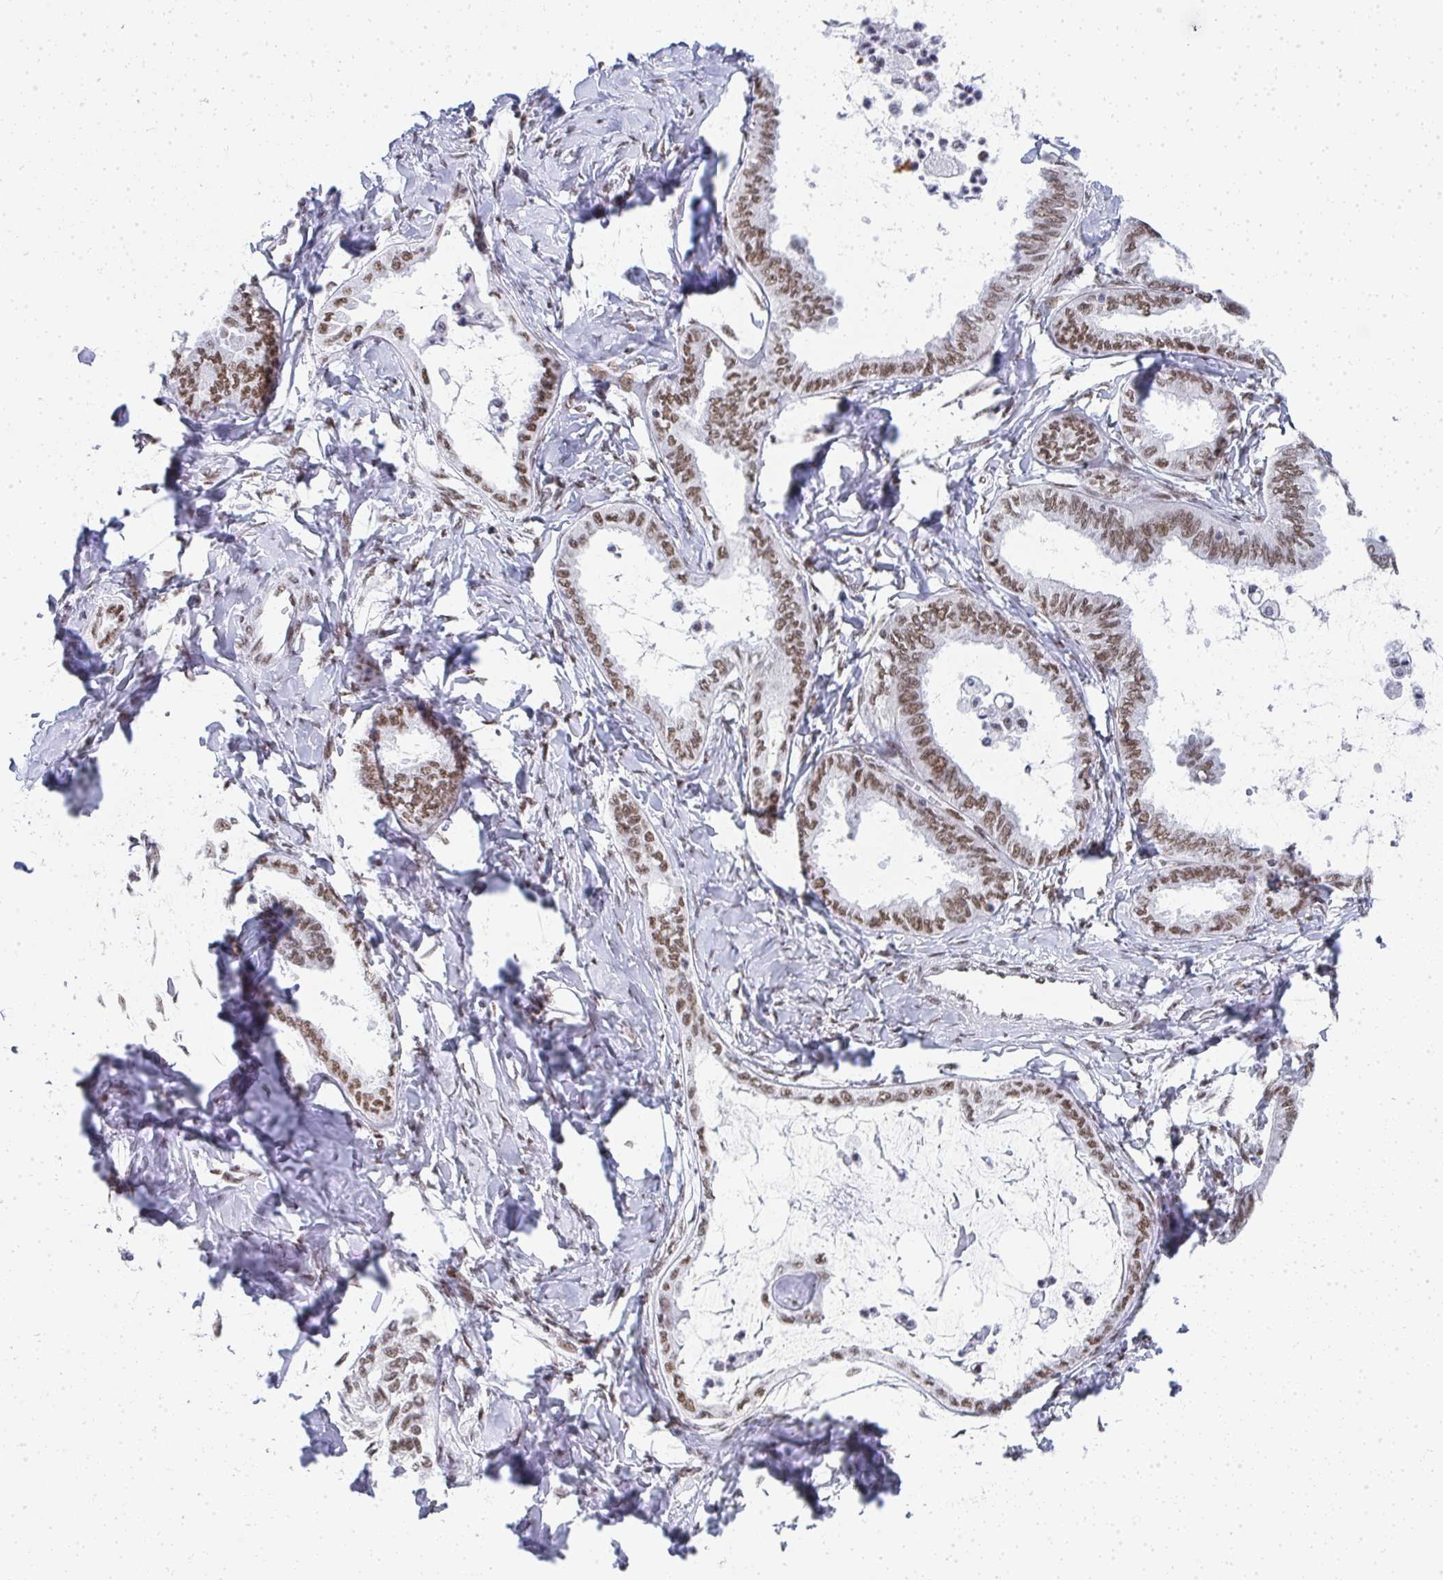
{"staining": {"intensity": "moderate", "quantity": ">75%", "location": "nuclear"}, "tissue": "ovarian cancer", "cell_type": "Tumor cells", "image_type": "cancer", "snomed": [{"axis": "morphology", "description": "Carcinoma, endometroid"}, {"axis": "topography", "description": "Ovary"}], "caption": "Protein expression analysis of human ovarian endometroid carcinoma reveals moderate nuclear positivity in about >75% of tumor cells.", "gene": "CREBBP", "patient": {"sex": "female", "age": 70}}